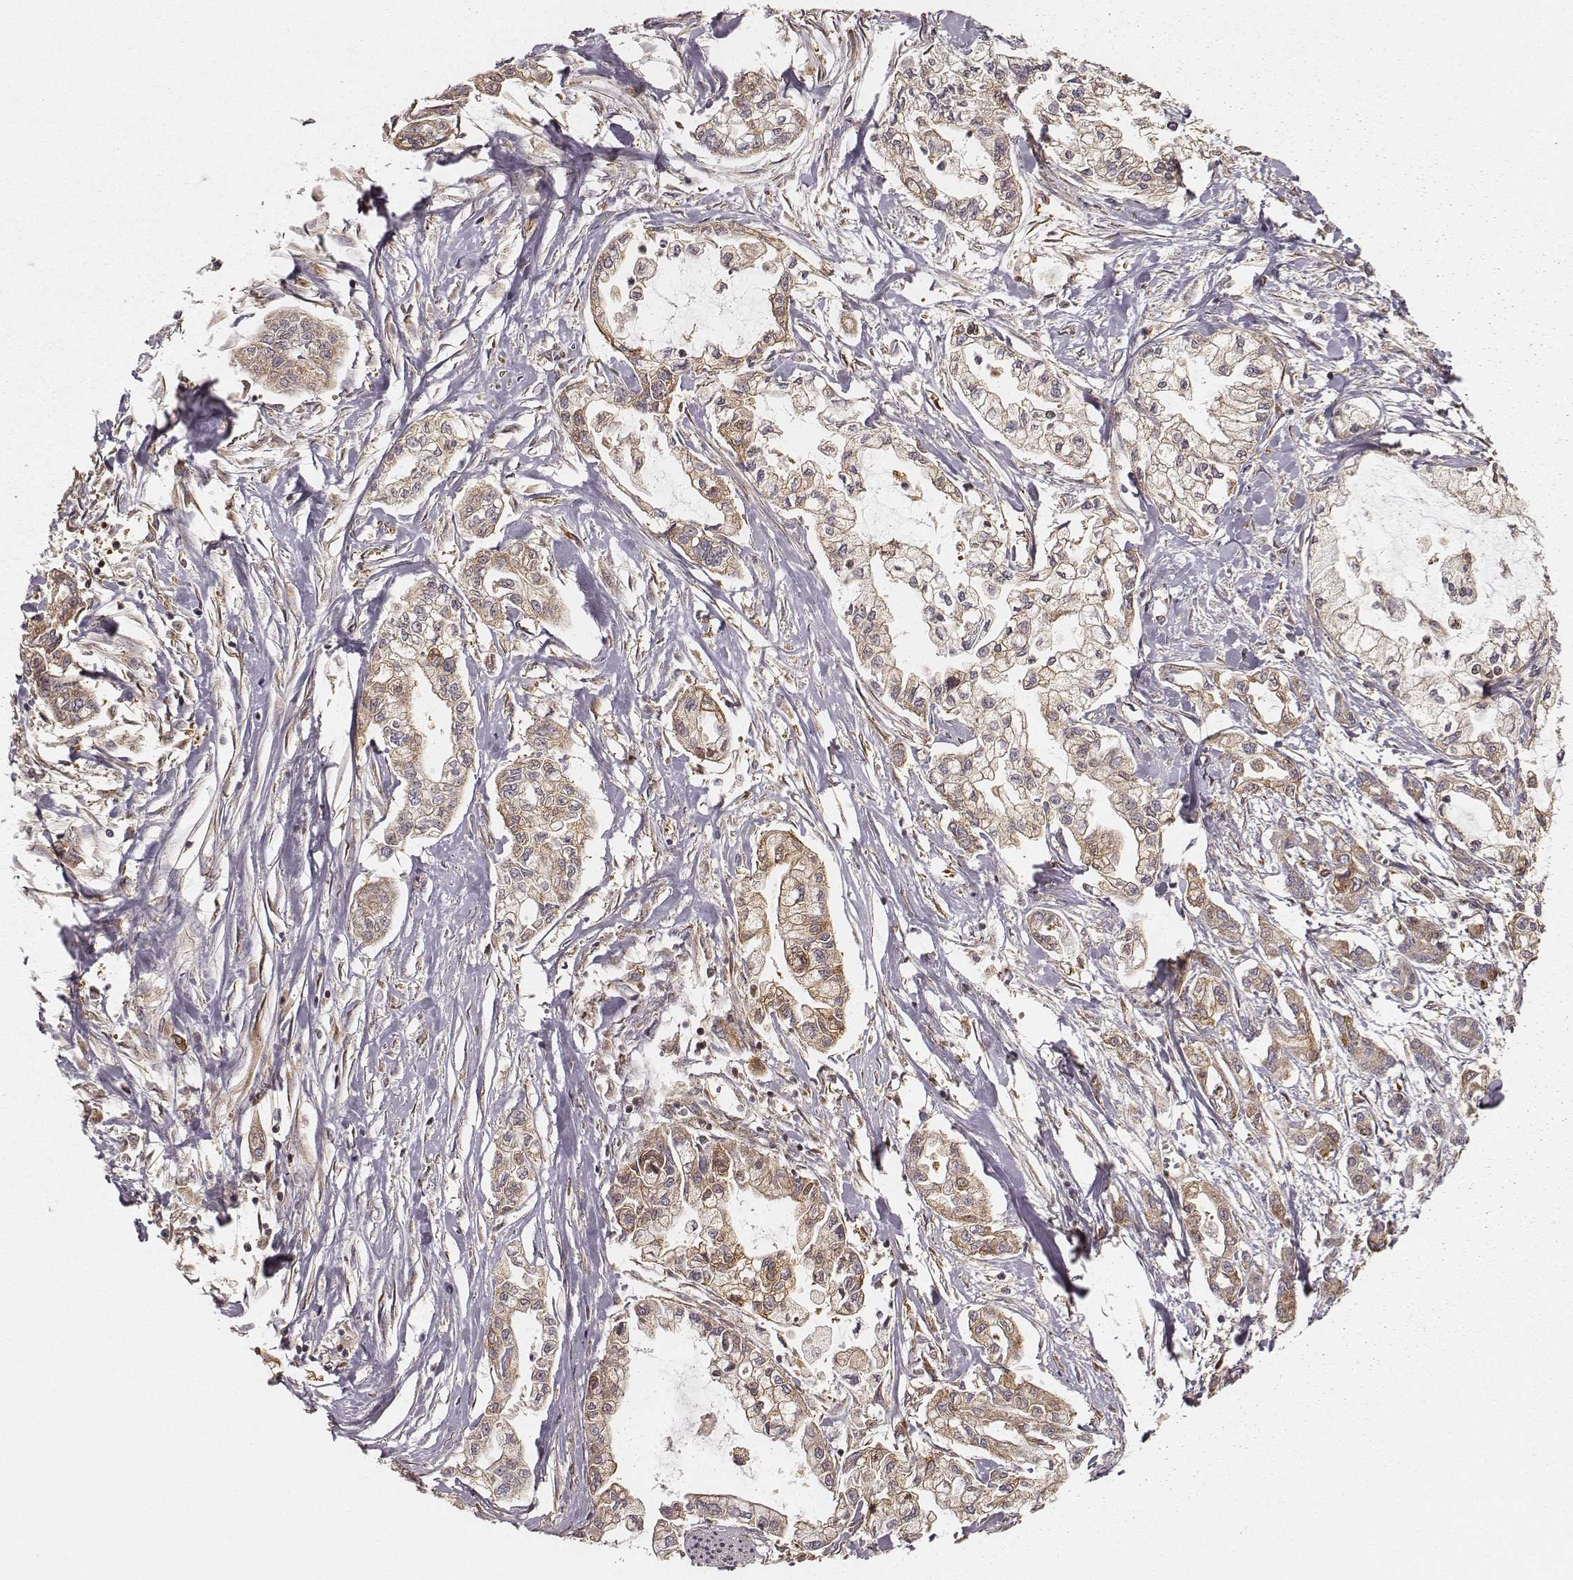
{"staining": {"intensity": "strong", "quantity": ">75%", "location": "cytoplasmic/membranous"}, "tissue": "pancreatic cancer", "cell_type": "Tumor cells", "image_type": "cancer", "snomed": [{"axis": "morphology", "description": "Adenocarcinoma, NOS"}, {"axis": "topography", "description": "Pancreas"}], "caption": "Immunohistochemical staining of human pancreatic cancer (adenocarcinoma) displays strong cytoplasmic/membranous protein positivity in about >75% of tumor cells. (brown staining indicates protein expression, while blue staining denotes nuclei).", "gene": "CARS1", "patient": {"sex": "male", "age": 54}}